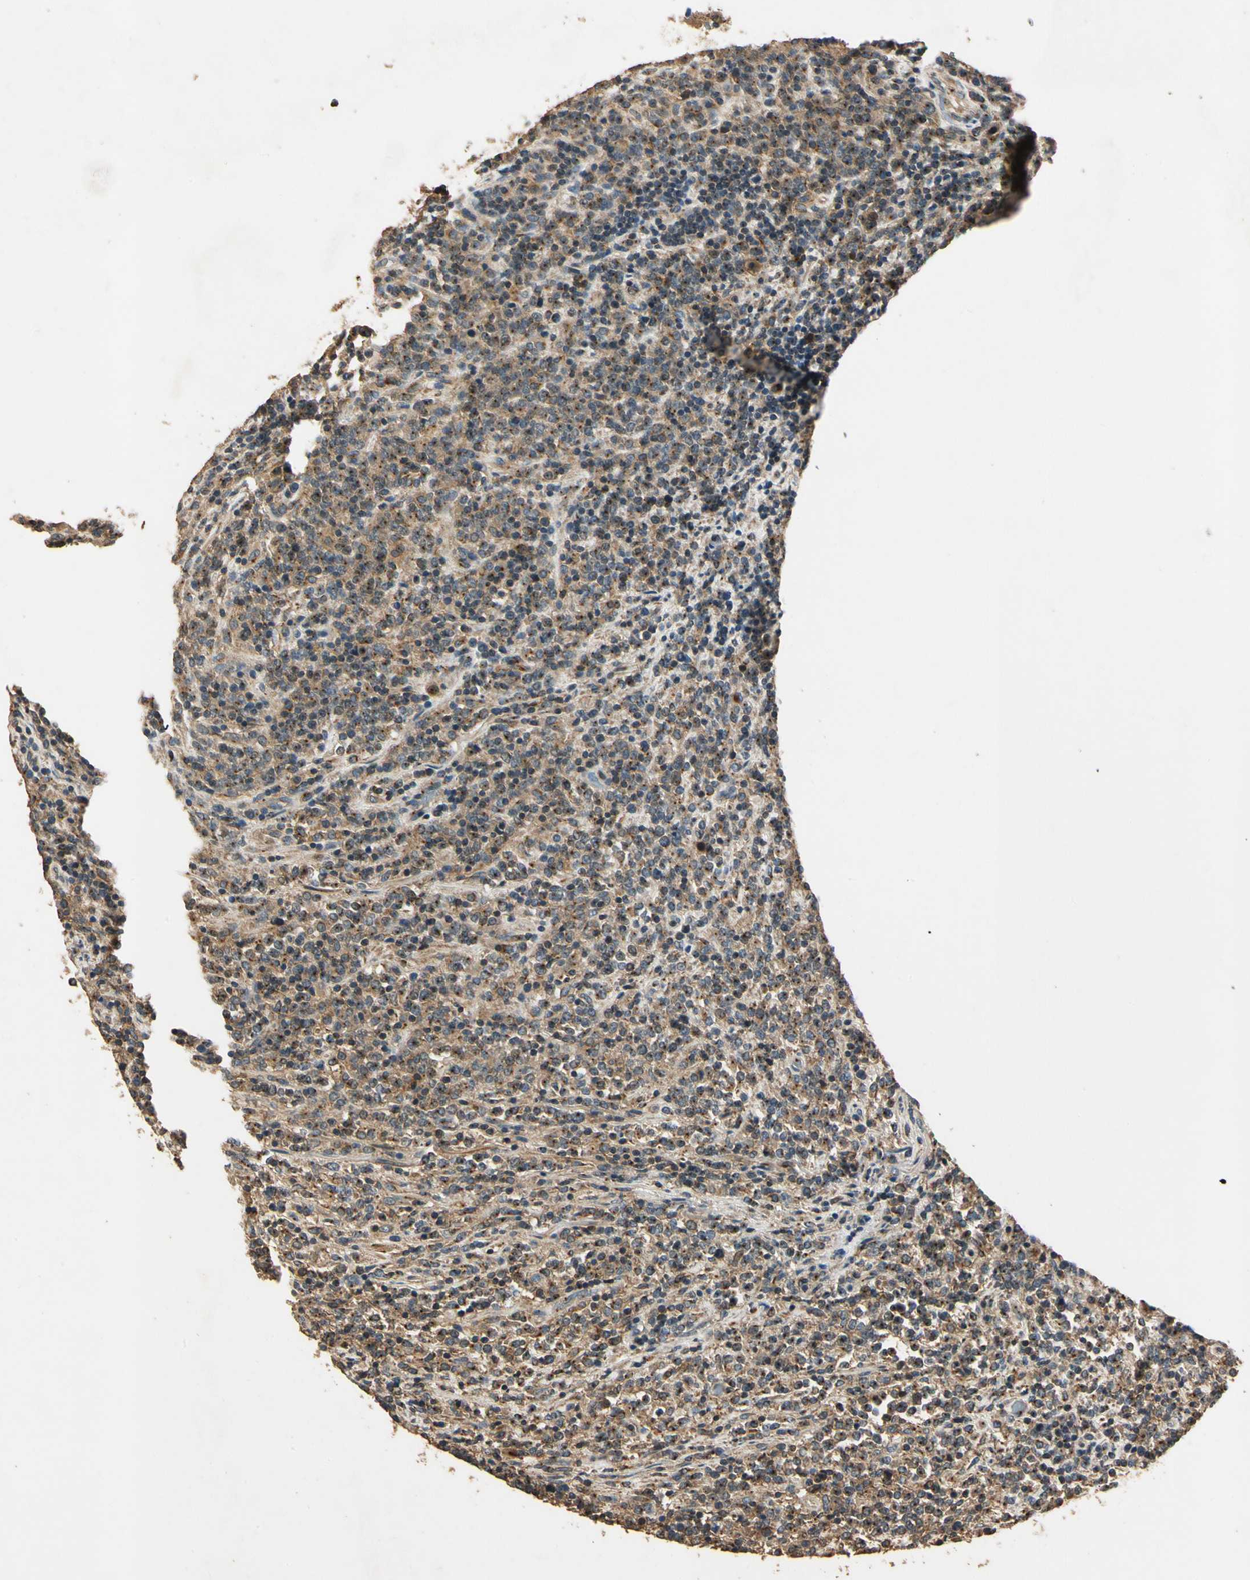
{"staining": {"intensity": "moderate", "quantity": ">75%", "location": "cytoplasmic/membranous"}, "tissue": "lymphoma", "cell_type": "Tumor cells", "image_type": "cancer", "snomed": [{"axis": "morphology", "description": "Malignant lymphoma, non-Hodgkin's type, High grade"}, {"axis": "topography", "description": "Soft tissue"}], "caption": "Approximately >75% of tumor cells in malignant lymphoma, non-Hodgkin's type (high-grade) display moderate cytoplasmic/membranous protein staining as visualized by brown immunohistochemical staining.", "gene": "AKAP9", "patient": {"sex": "male", "age": 18}}